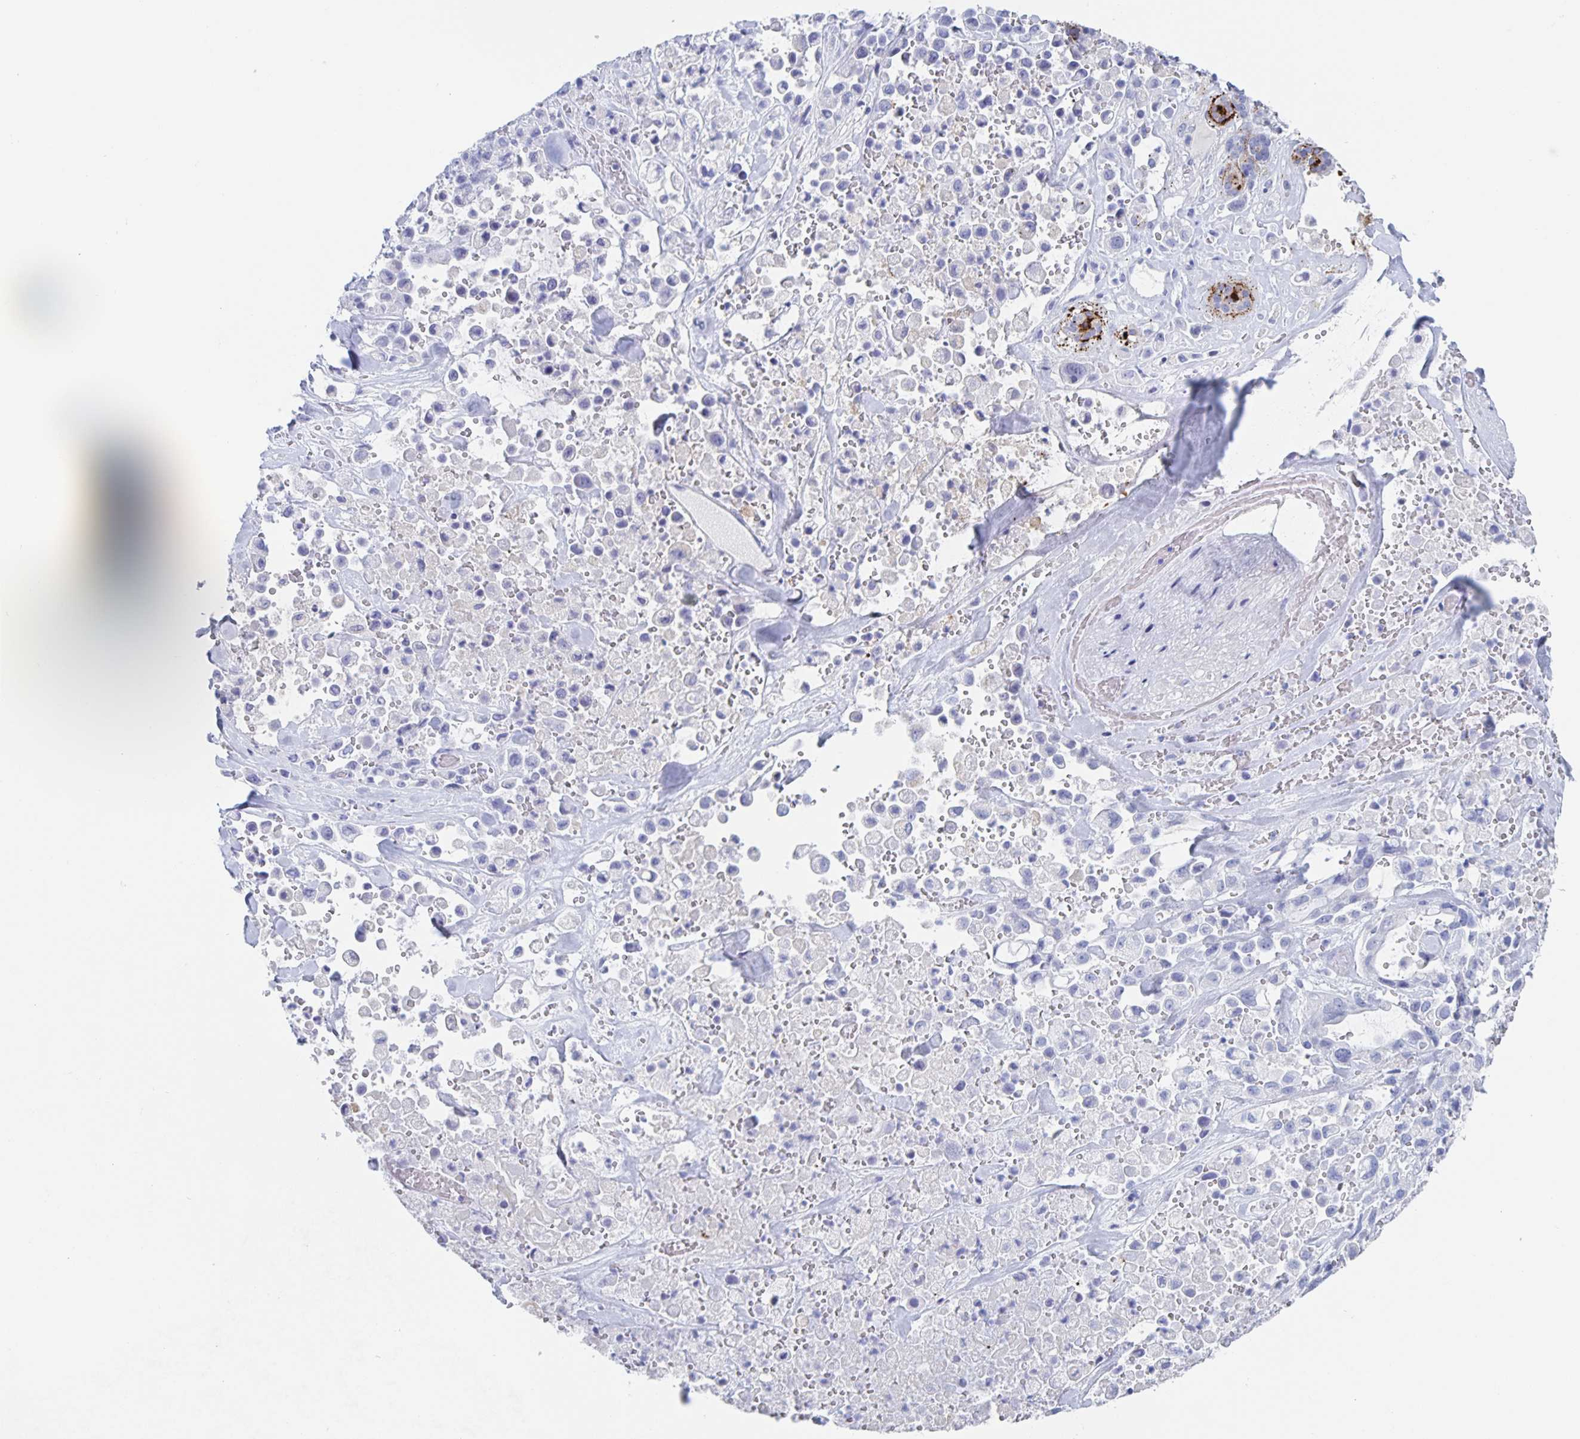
{"staining": {"intensity": "negative", "quantity": "none", "location": "none"}, "tissue": "pancreatic cancer", "cell_type": "Tumor cells", "image_type": "cancer", "snomed": [{"axis": "morphology", "description": "Adenocarcinoma, NOS"}, {"axis": "topography", "description": "Pancreas"}], "caption": "Histopathology image shows no significant protein staining in tumor cells of pancreatic cancer.", "gene": "DMBT1", "patient": {"sex": "male", "age": 44}}